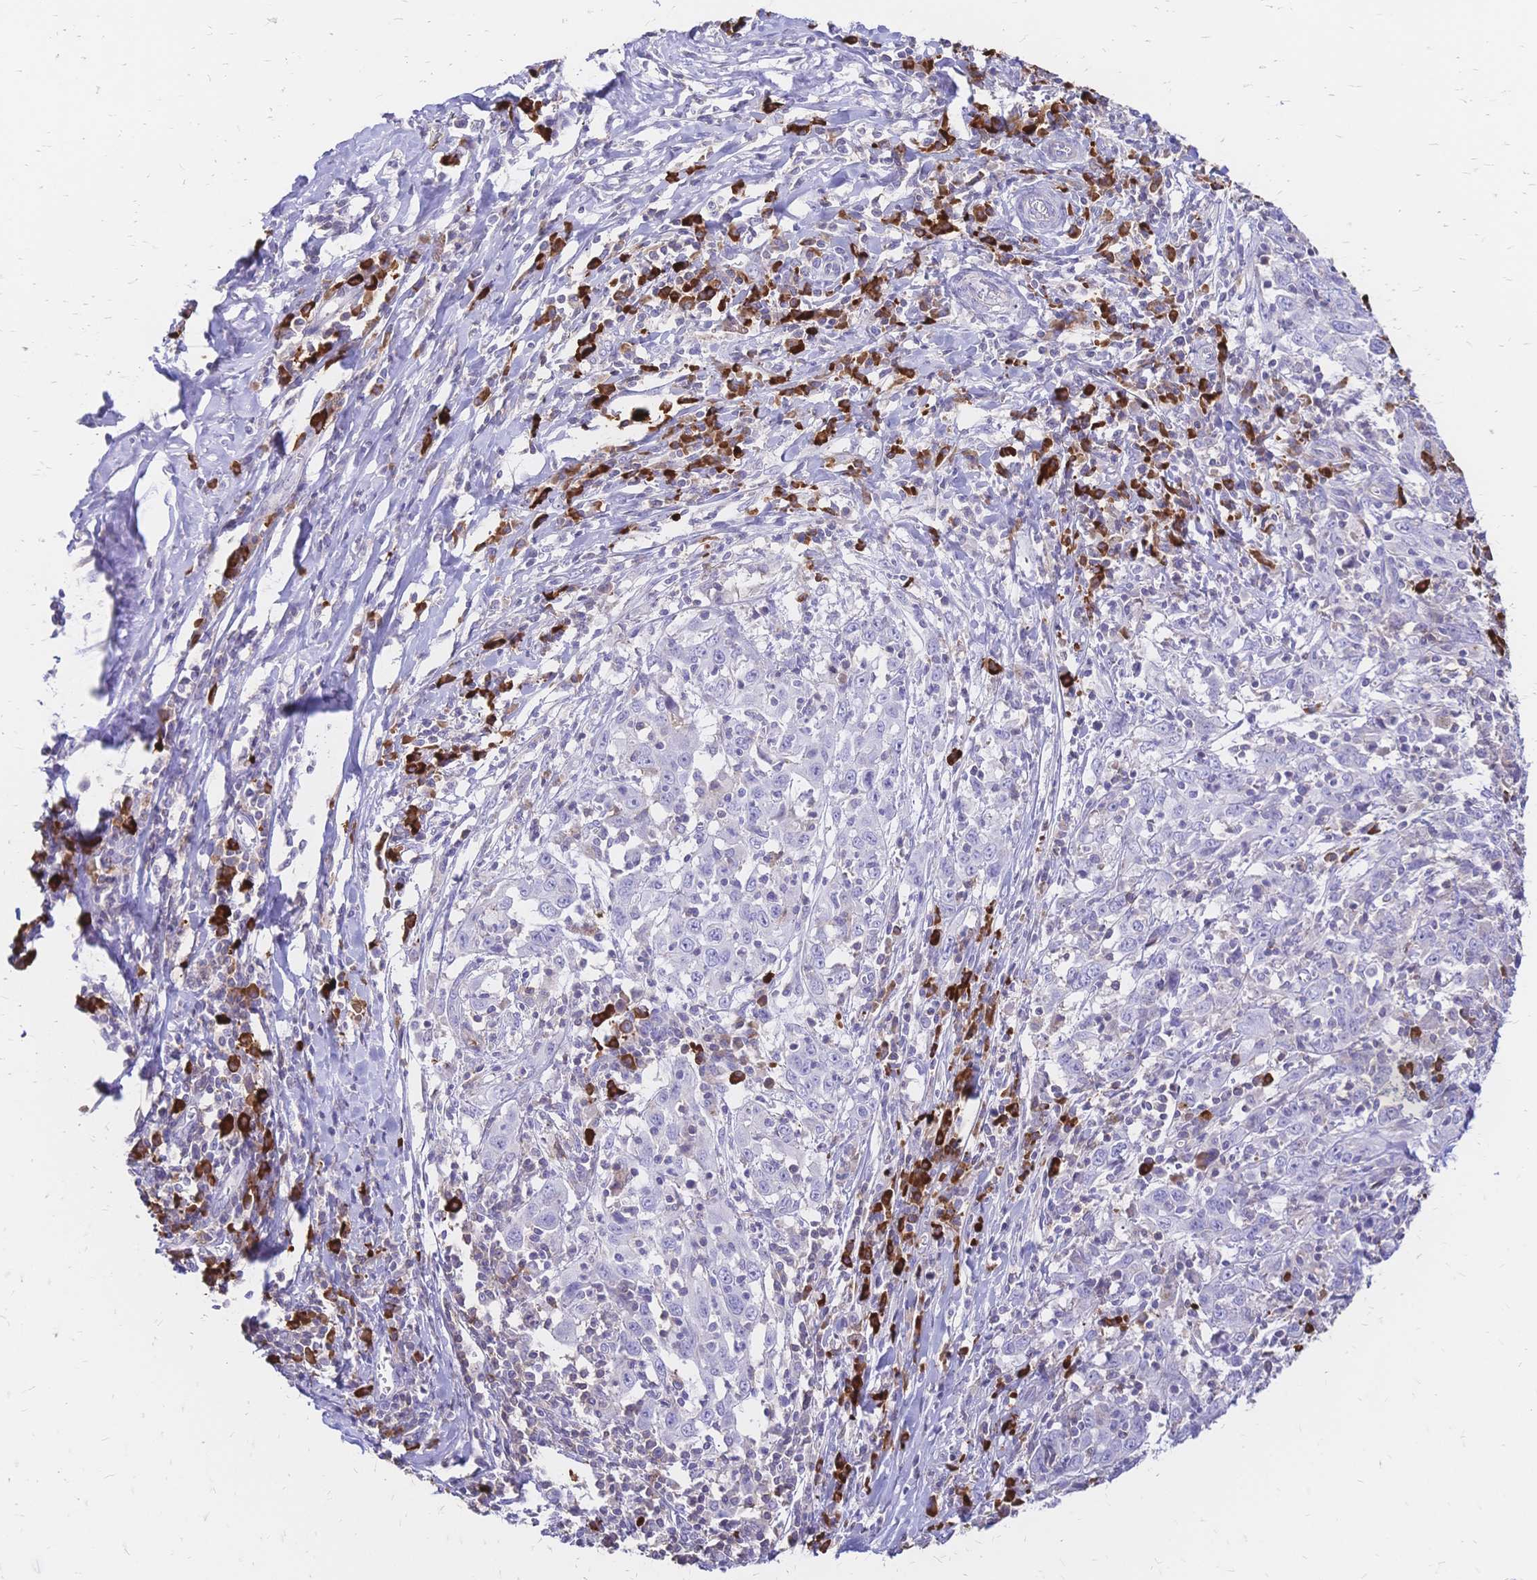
{"staining": {"intensity": "negative", "quantity": "none", "location": "none"}, "tissue": "cervical cancer", "cell_type": "Tumor cells", "image_type": "cancer", "snomed": [{"axis": "morphology", "description": "Squamous cell carcinoma, NOS"}, {"axis": "topography", "description": "Cervix"}], "caption": "A photomicrograph of human squamous cell carcinoma (cervical) is negative for staining in tumor cells.", "gene": "IL2RA", "patient": {"sex": "female", "age": 46}}